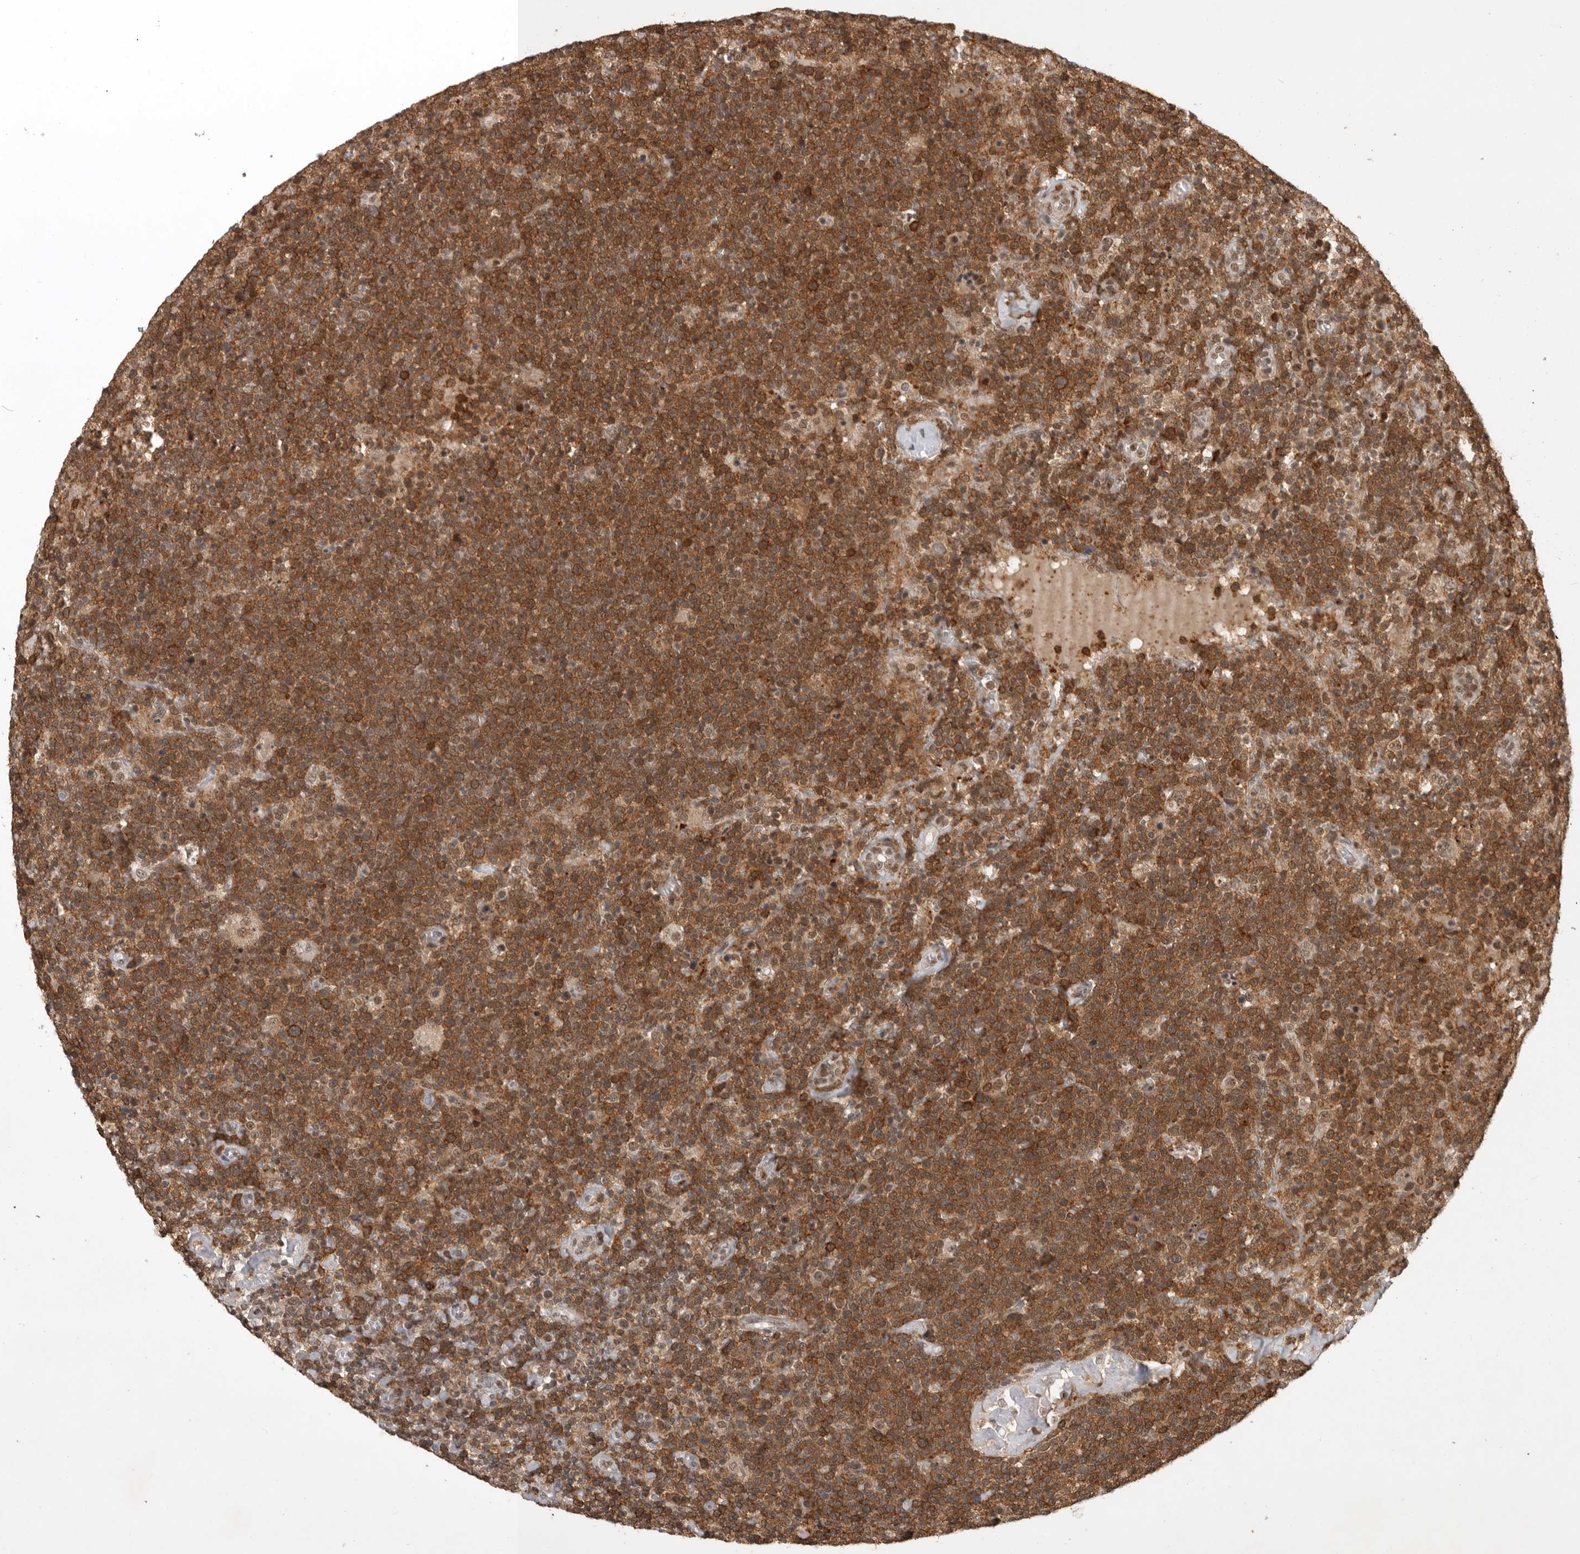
{"staining": {"intensity": "moderate", "quantity": ">75%", "location": "cytoplasmic/membranous"}, "tissue": "lymphoma", "cell_type": "Tumor cells", "image_type": "cancer", "snomed": [{"axis": "morphology", "description": "Malignant lymphoma, non-Hodgkin's type, High grade"}, {"axis": "topography", "description": "Lymph node"}], "caption": "DAB immunohistochemical staining of human malignant lymphoma, non-Hodgkin's type (high-grade) reveals moderate cytoplasmic/membranous protein positivity in about >75% of tumor cells. Immunohistochemistry (ihc) stains the protein of interest in brown and the nuclei are stained blue.", "gene": "CBLL1", "patient": {"sex": "male", "age": 61}}